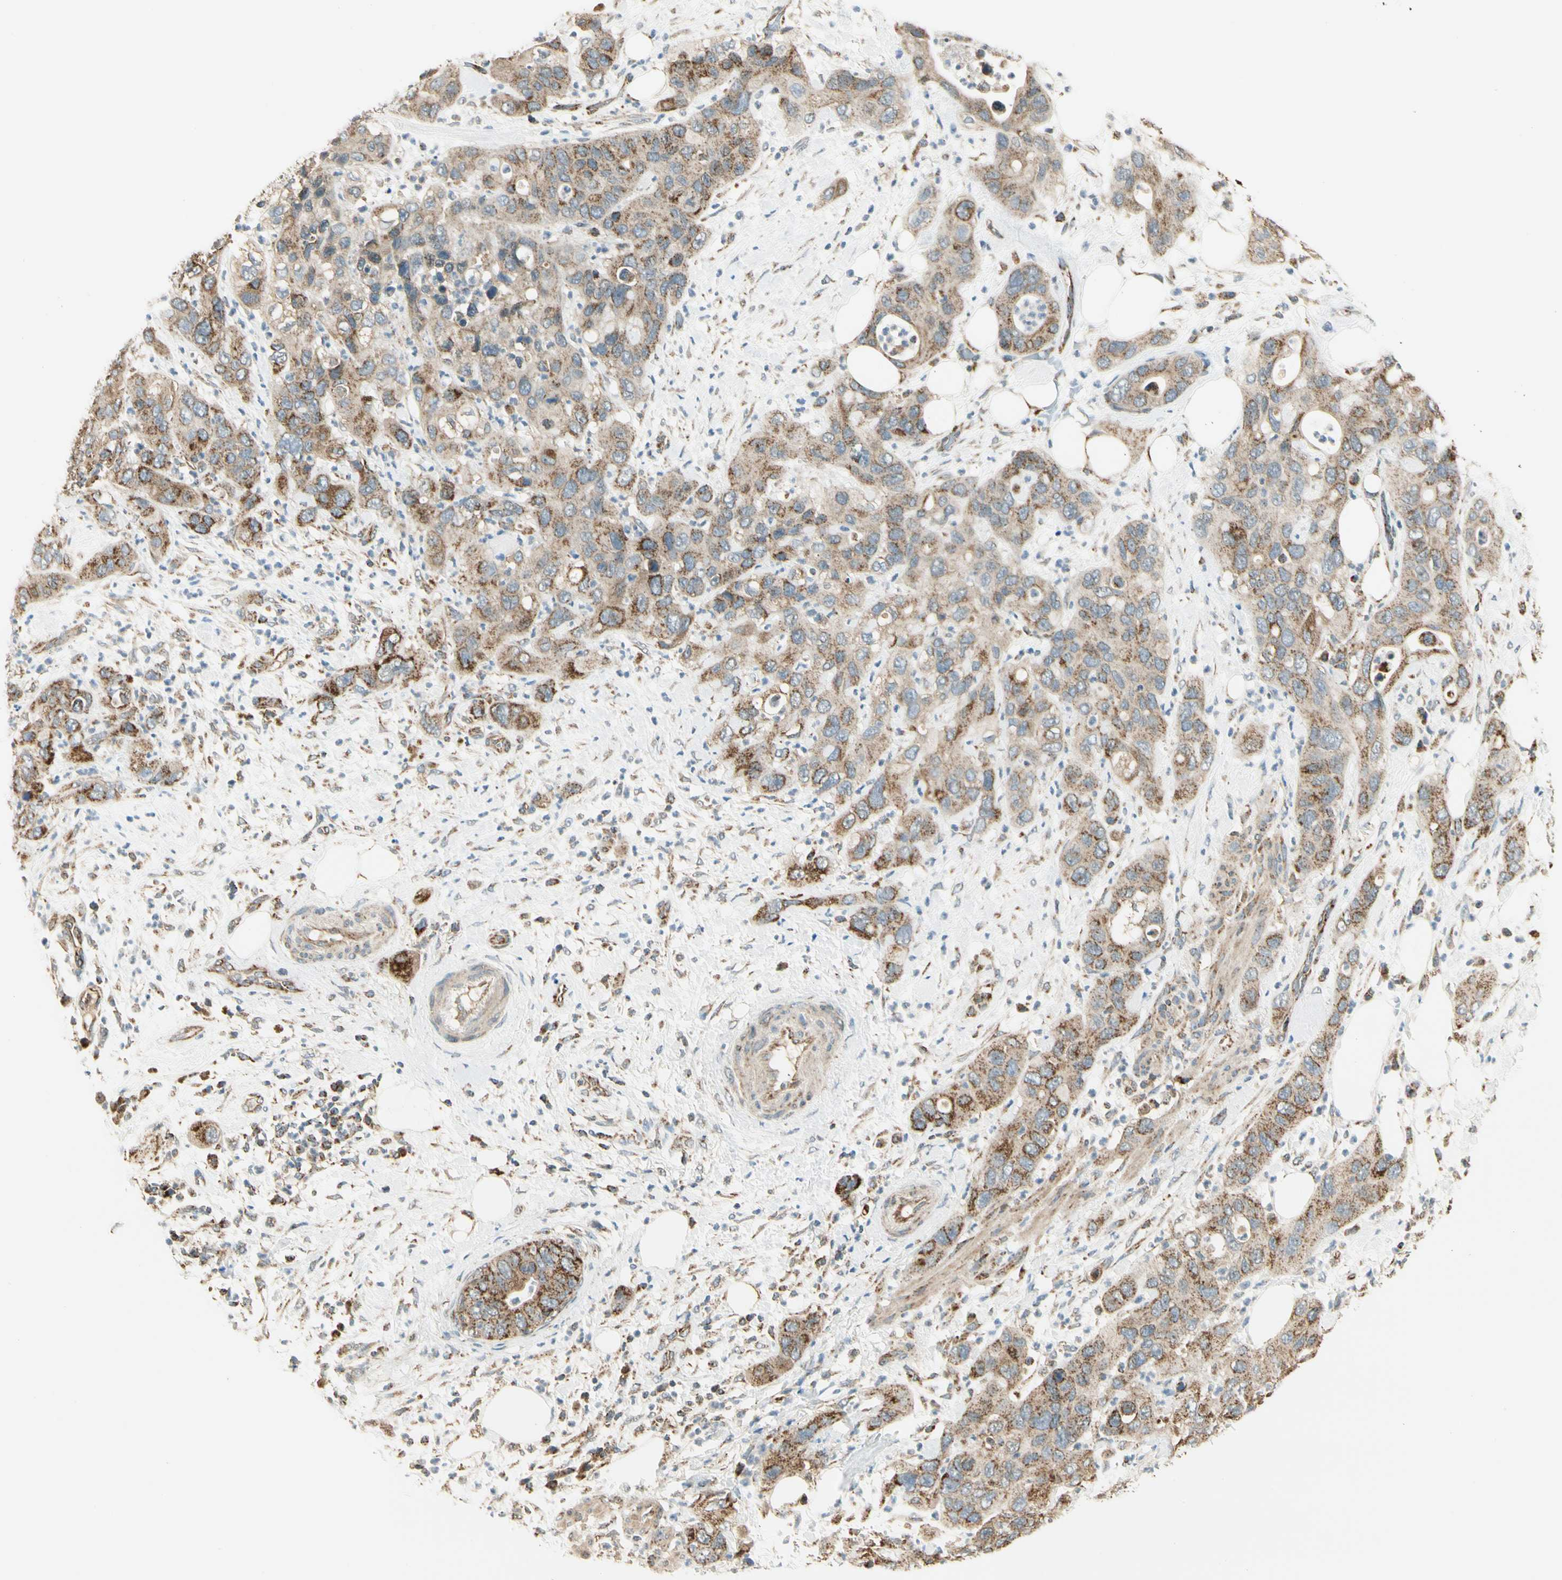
{"staining": {"intensity": "strong", "quantity": "25%-75%", "location": "cytoplasmic/membranous"}, "tissue": "pancreatic cancer", "cell_type": "Tumor cells", "image_type": "cancer", "snomed": [{"axis": "morphology", "description": "Adenocarcinoma, NOS"}, {"axis": "topography", "description": "Pancreas"}], "caption": "An image of human pancreatic cancer (adenocarcinoma) stained for a protein exhibits strong cytoplasmic/membranous brown staining in tumor cells.", "gene": "EPHB3", "patient": {"sex": "female", "age": 71}}